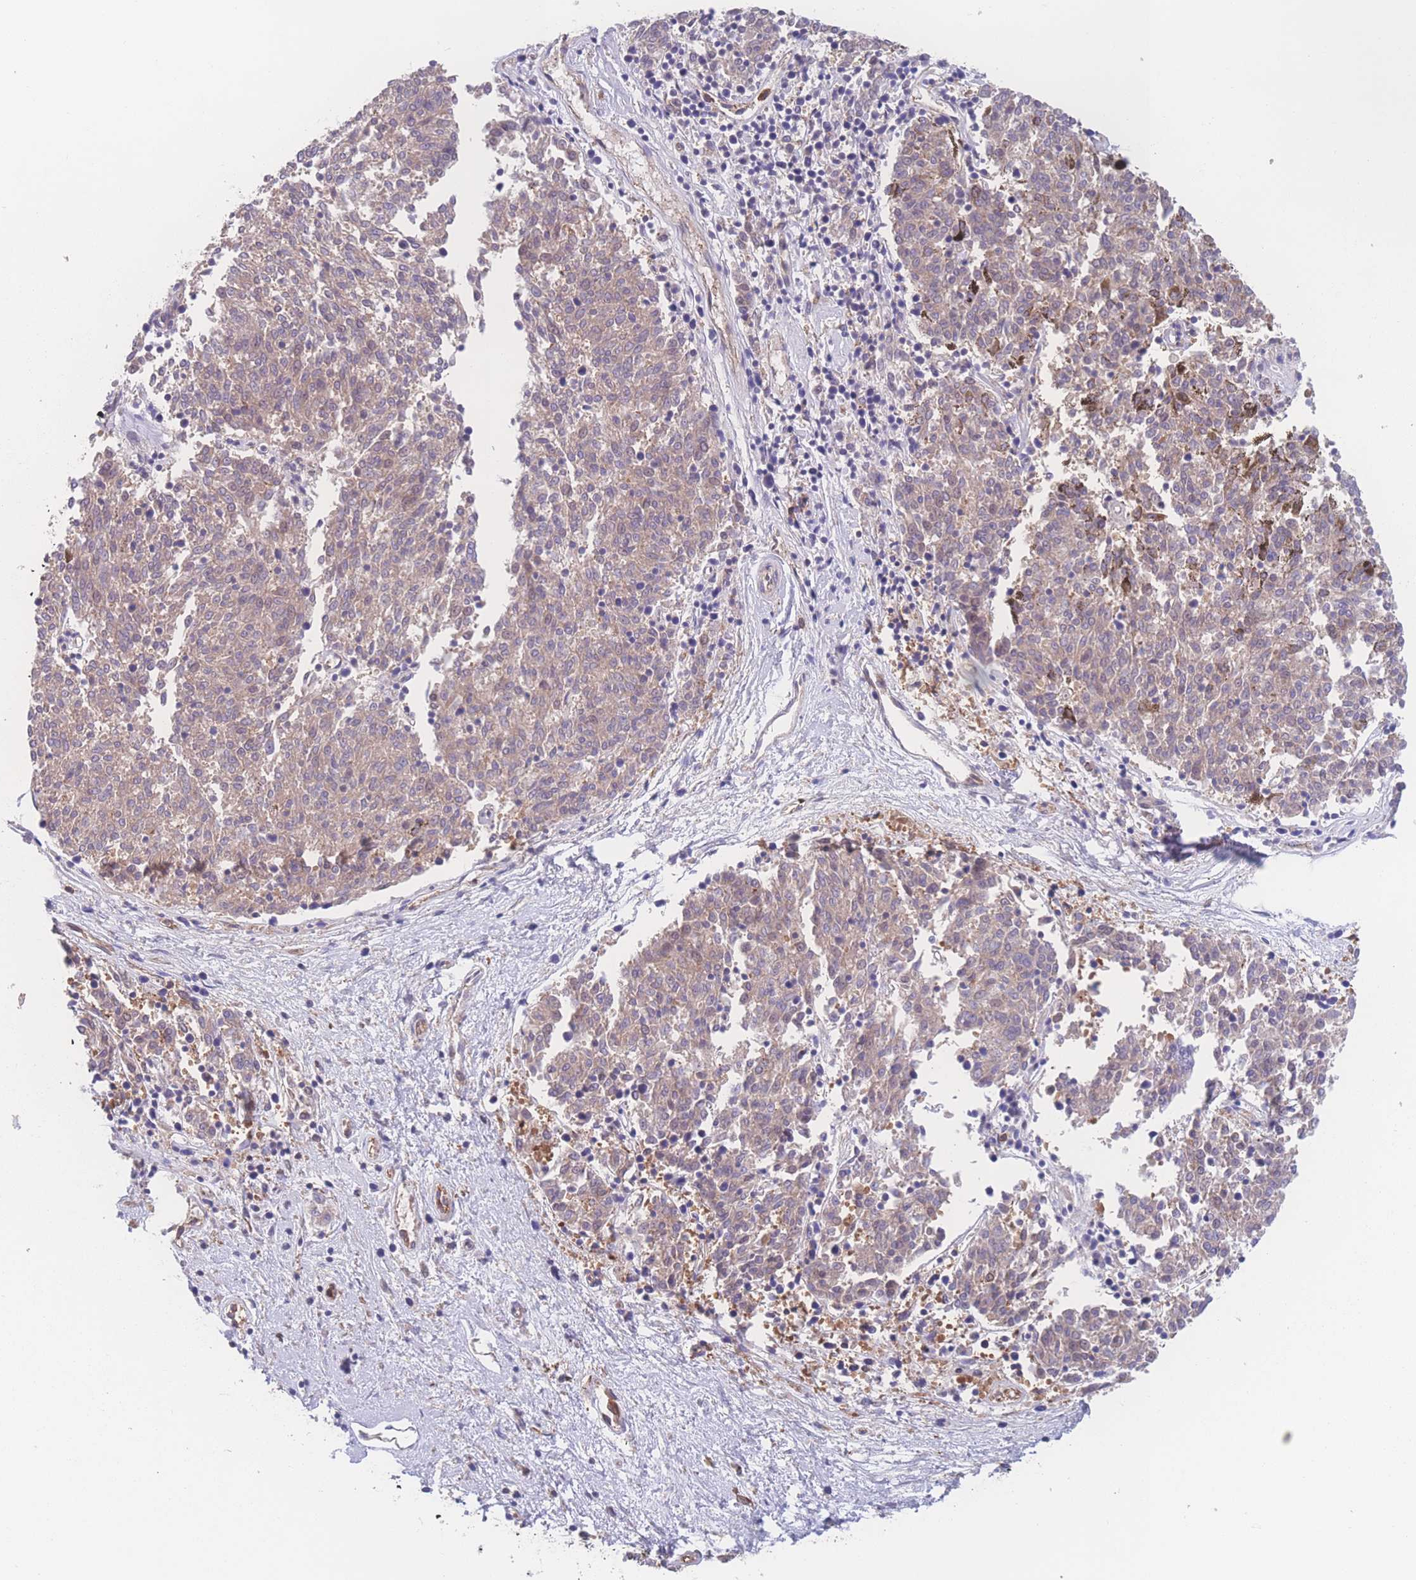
{"staining": {"intensity": "weak", "quantity": ">75%", "location": "cytoplasmic/membranous,nuclear"}, "tissue": "melanoma", "cell_type": "Tumor cells", "image_type": "cancer", "snomed": [{"axis": "morphology", "description": "Malignant melanoma, NOS"}, {"axis": "topography", "description": "Skin"}], "caption": "A brown stain labels weak cytoplasmic/membranous and nuclear staining of a protein in malignant melanoma tumor cells. Using DAB (3,3'-diaminobenzidine) (brown) and hematoxylin (blue) stains, captured at high magnification using brightfield microscopy.", "gene": "CFAP97", "patient": {"sex": "female", "age": 72}}